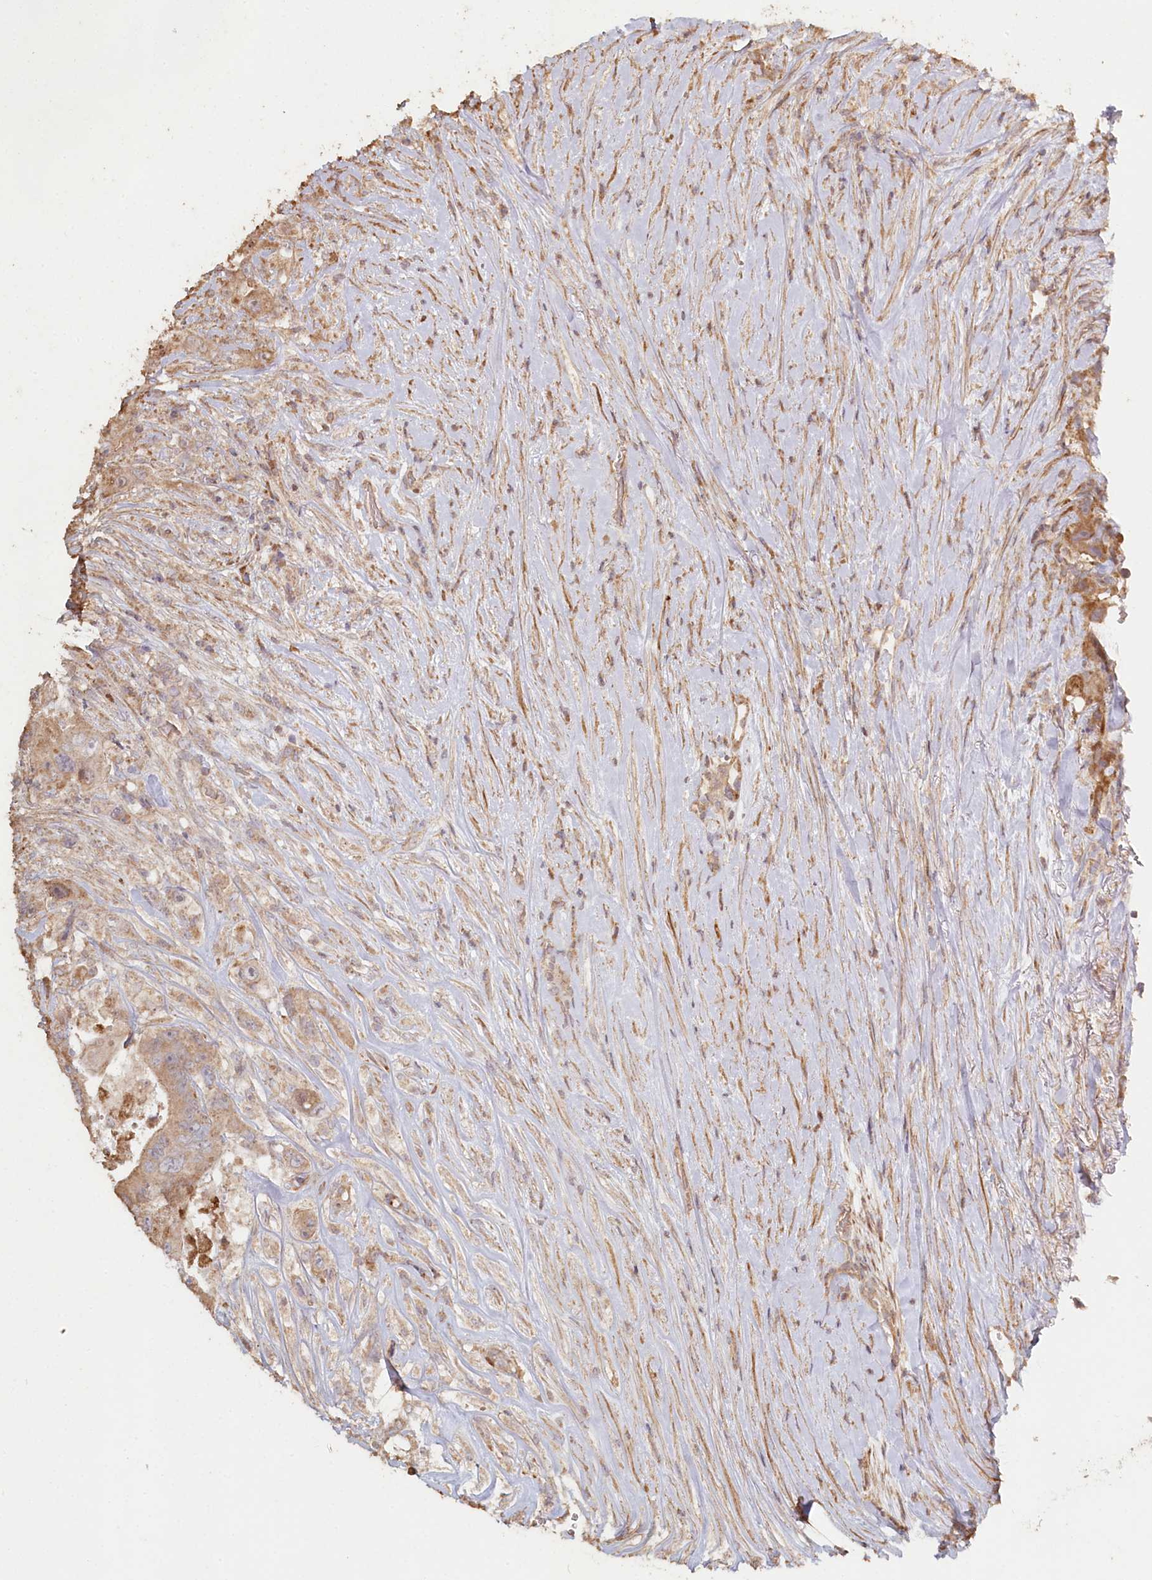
{"staining": {"intensity": "weak", "quantity": "25%-75%", "location": "cytoplasmic/membranous"}, "tissue": "colorectal cancer", "cell_type": "Tumor cells", "image_type": "cancer", "snomed": [{"axis": "morphology", "description": "Adenocarcinoma, NOS"}, {"axis": "topography", "description": "Colon"}], "caption": "A high-resolution histopathology image shows immunohistochemistry (IHC) staining of colorectal cancer, which shows weak cytoplasmic/membranous positivity in approximately 25%-75% of tumor cells.", "gene": "HAL", "patient": {"sex": "female", "age": 46}}